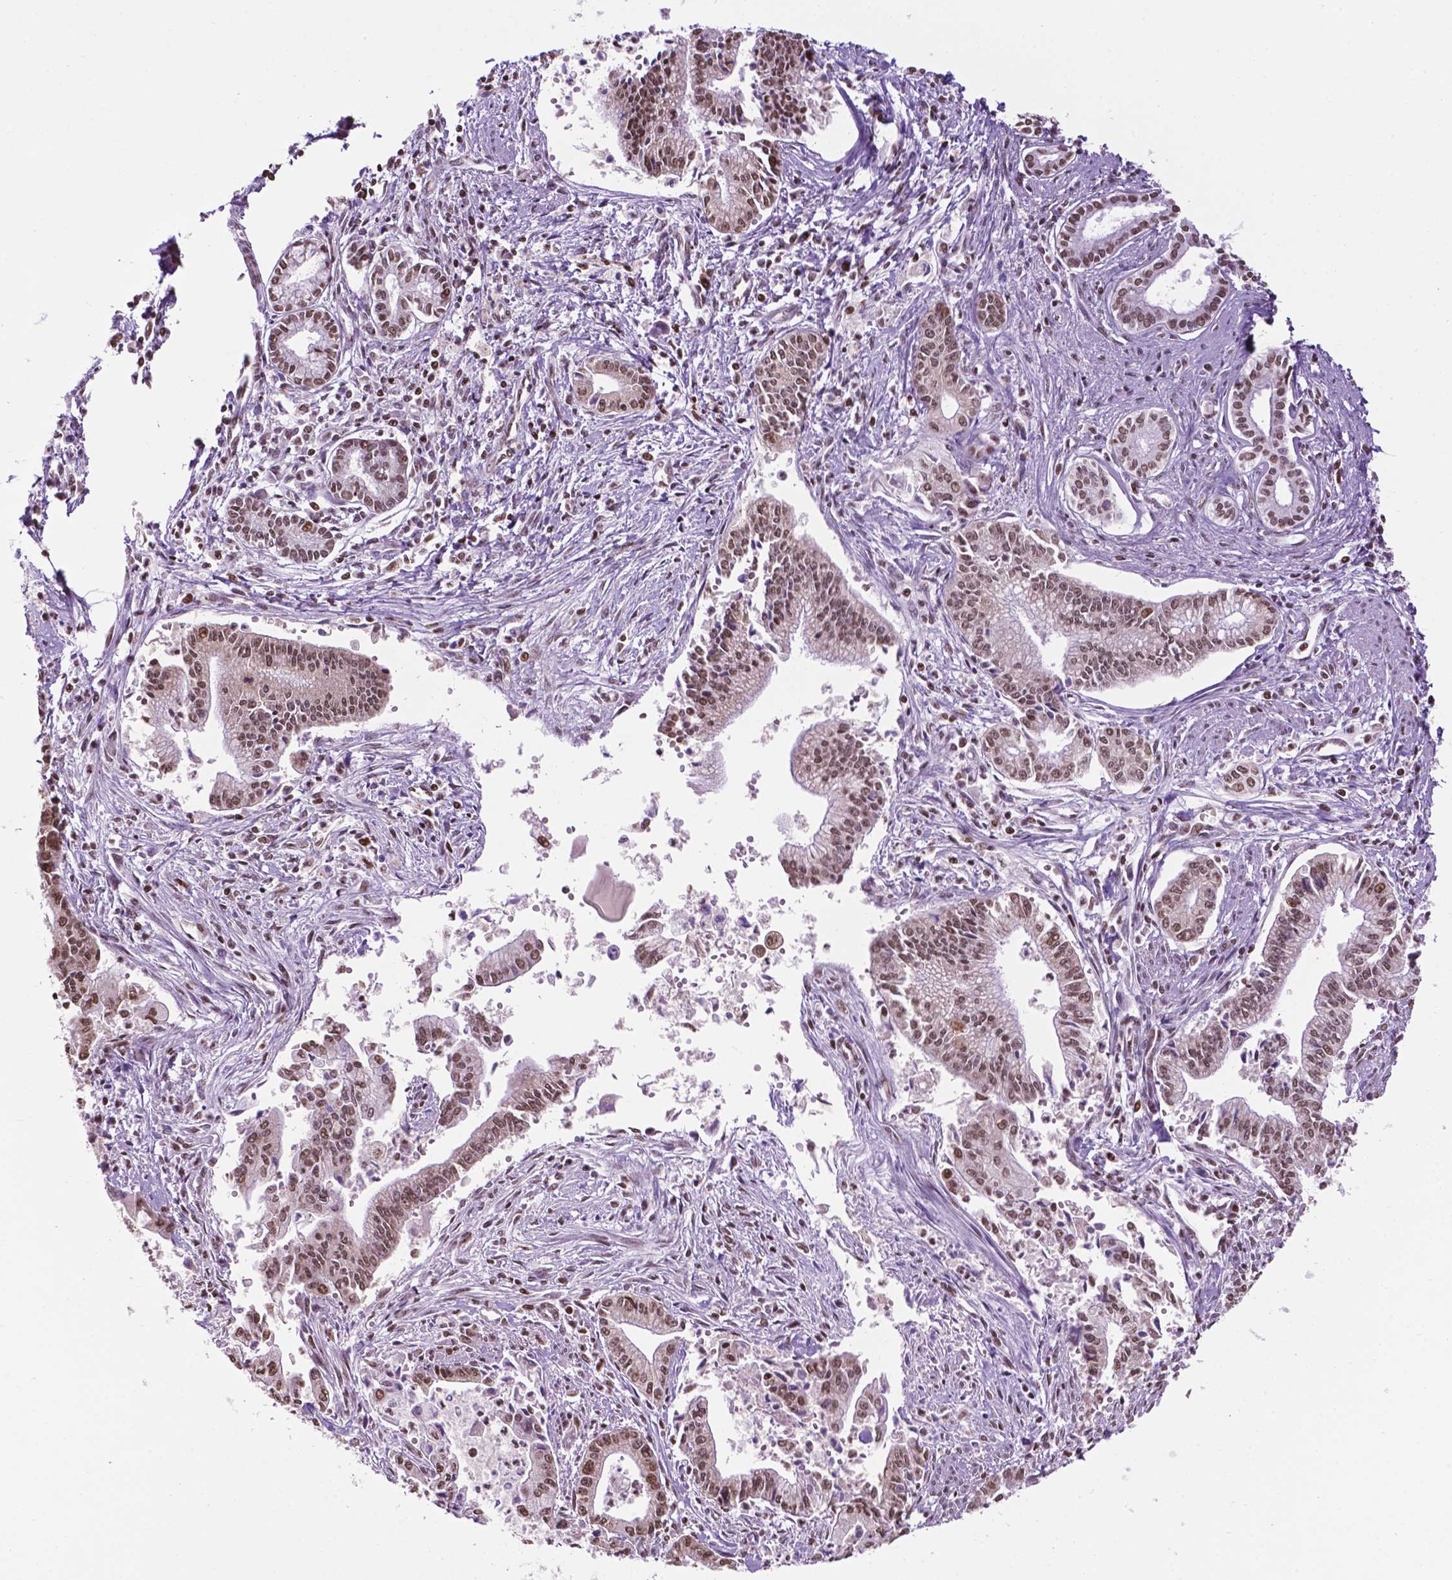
{"staining": {"intensity": "moderate", "quantity": ">75%", "location": "nuclear"}, "tissue": "pancreatic cancer", "cell_type": "Tumor cells", "image_type": "cancer", "snomed": [{"axis": "morphology", "description": "Adenocarcinoma, NOS"}, {"axis": "topography", "description": "Pancreas"}], "caption": "Moderate nuclear staining for a protein is present in approximately >75% of tumor cells of pancreatic cancer using IHC.", "gene": "COL23A1", "patient": {"sex": "female", "age": 65}}